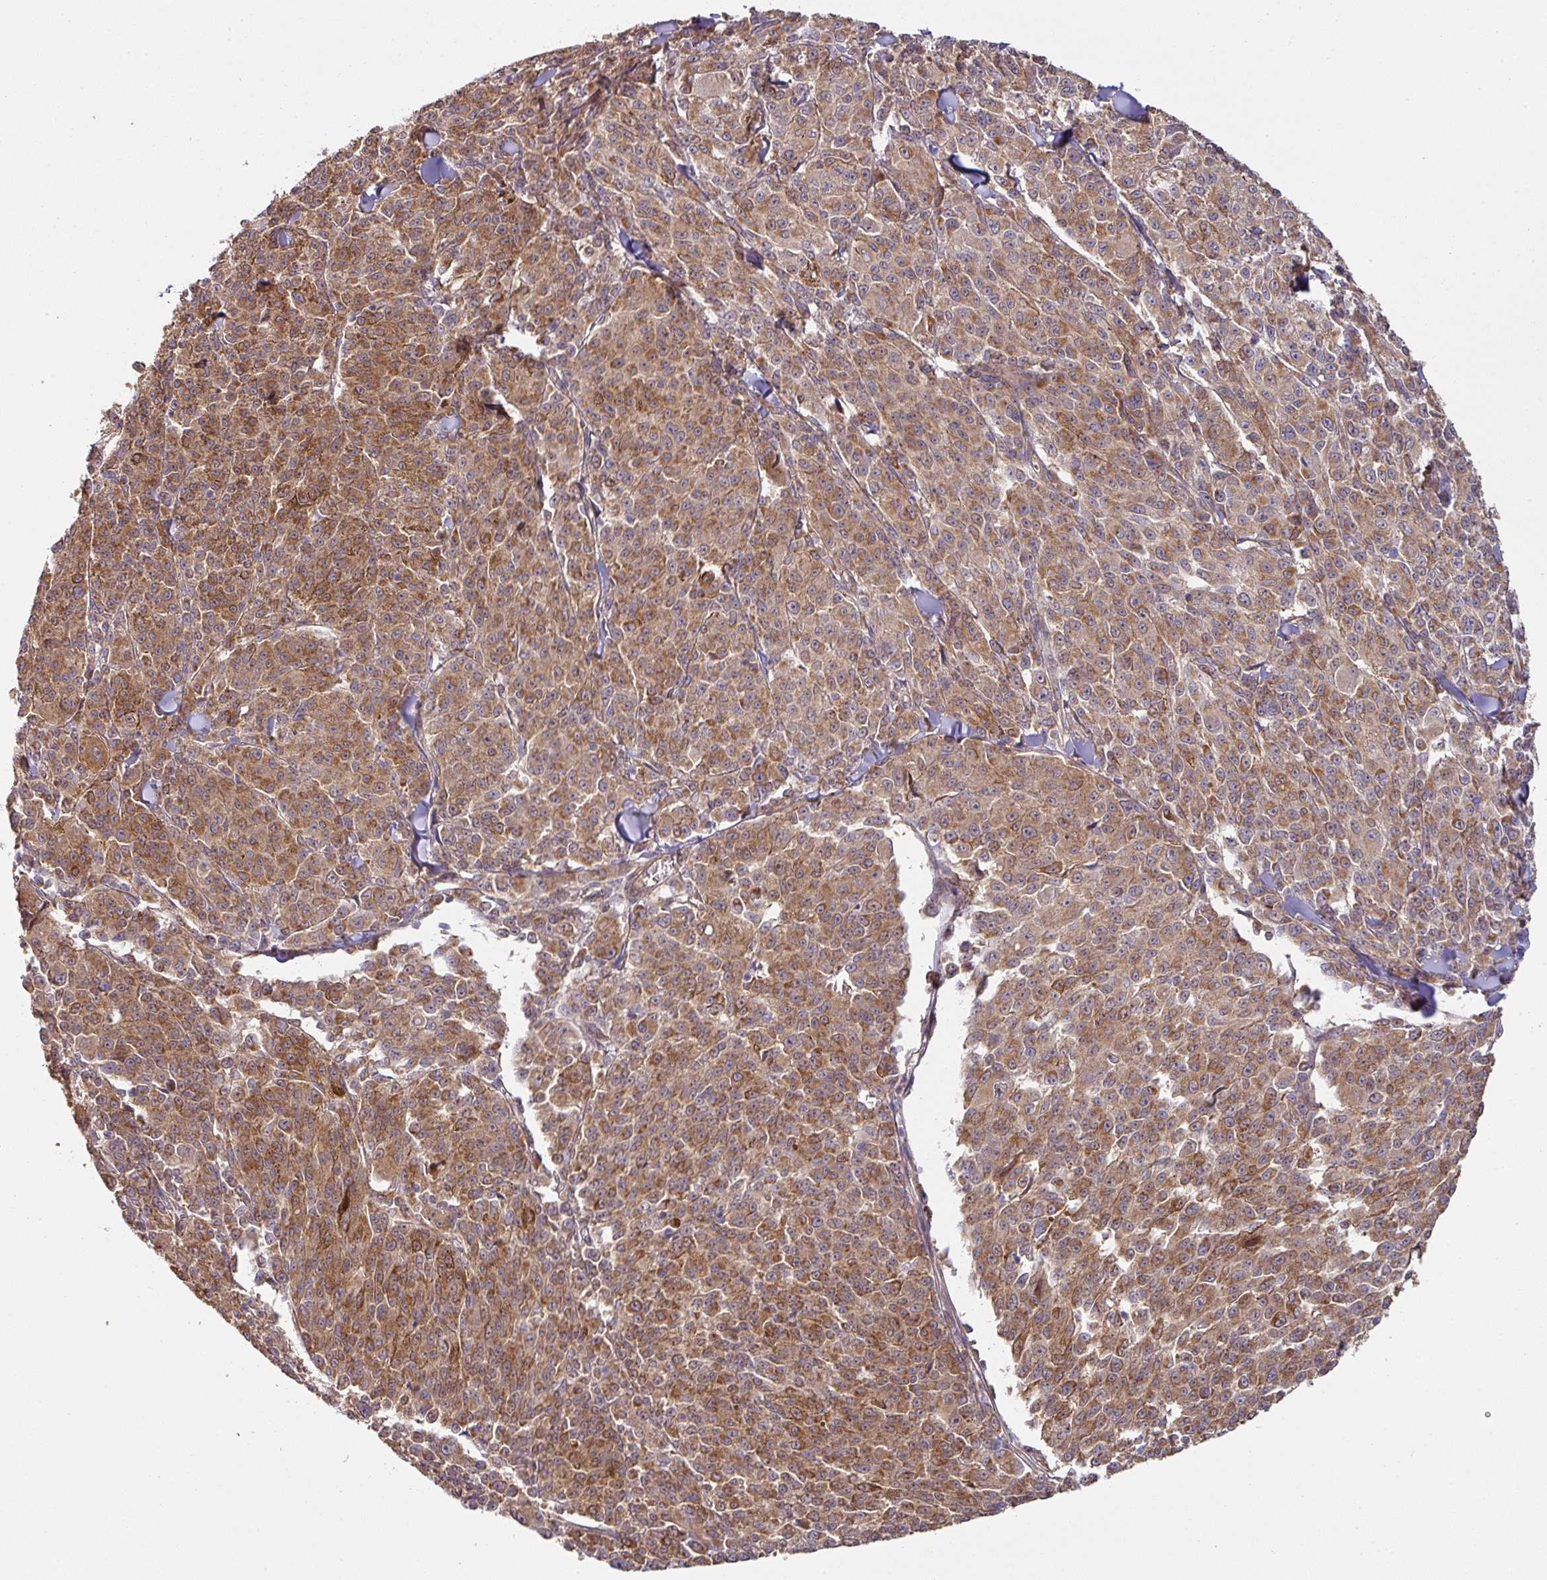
{"staining": {"intensity": "moderate", "quantity": ">75%", "location": "cytoplasmic/membranous"}, "tissue": "melanoma", "cell_type": "Tumor cells", "image_type": "cancer", "snomed": [{"axis": "morphology", "description": "Malignant melanoma, NOS"}, {"axis": "topography", "description": "Skin"}], "caption": "The image reveals immunohistochemical staining of malignant melanoma. There is moderate cytoplasmic/membranous staining is appreciated in approximately >75% of tumor cells. Using DAB (brown) and hematoxylin (blue) stains, captured at high magnification using brightfield microscopy.", "gene": "STK35", "patient": {"sex": "female", "age": 52}}